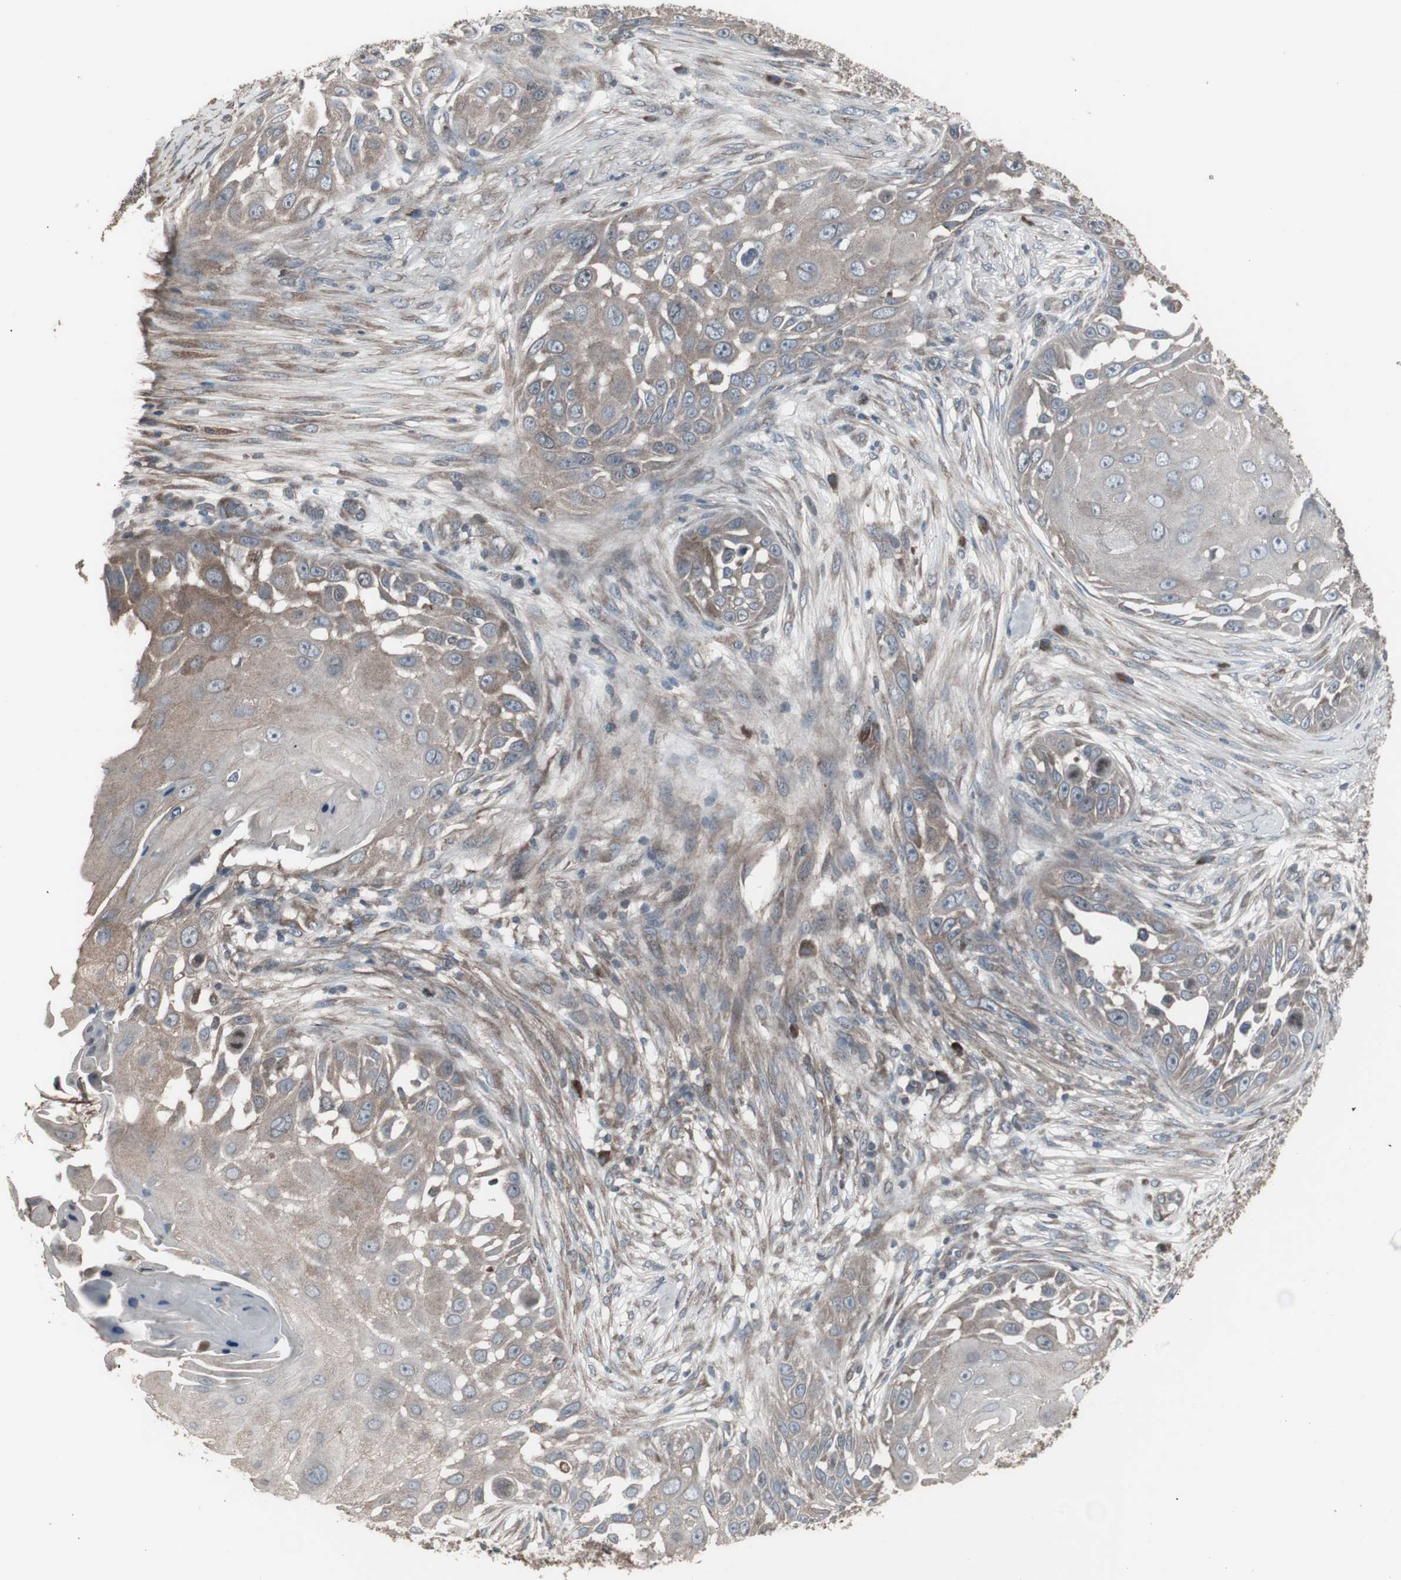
{"staining": {"intensity": "weak", "quantity": "<25%", "location": "cytoplasmic/membranous"}, "tissue": "skin cancer", "cell_type": "Tumor cells", "image_type": "cancer", "snomed": [{"axis": "morphology", "description": "Squamous cell carcinoma, NOS"}, {"axis": "topography", "description": "Skin"}], "caption": "Squamous cell carcinoma (skin) was stained to show a protein in brown. There is no significant staining in tumor cells.", "gene": "SSTR2", "patient": {"sex": "female", "age": 44}}